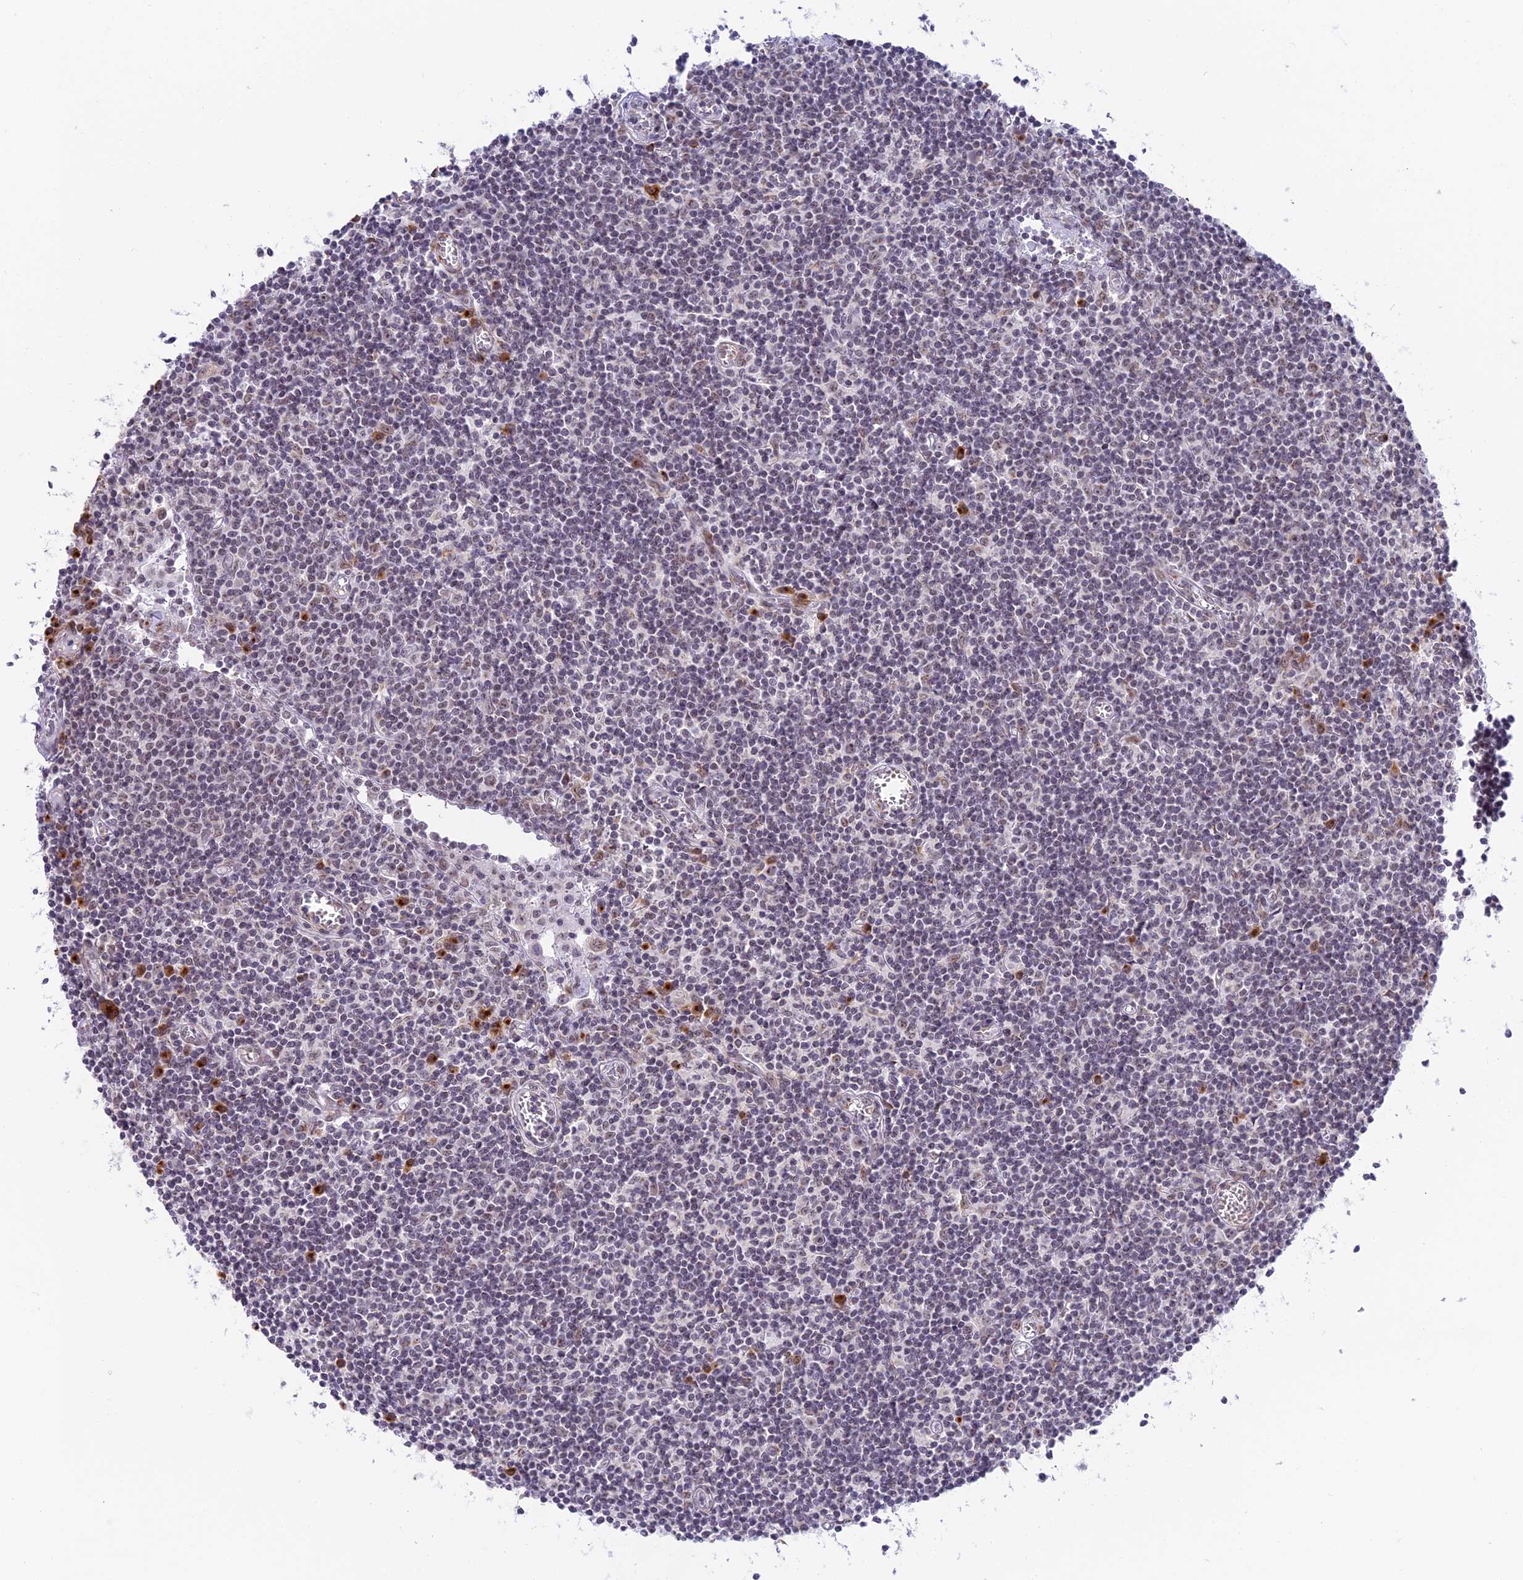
{"staining": {"intensity": "strong", "quantity": "<25%", "location": "nuclear"}, "tissue": "lymph node", "cell_type": "Germinal center cells", "image_type": "normal", "snomed": [{"axis": "morphology", "description": "Normal tissue, NOS"}, {"axis": "topography", "description": "Lymph node"}], "caption": "Germinal center cells exhibit medium levels of strong nuclear staining in approximately <25% of cells in unremarkable human lymph node.", "gene": "HEATR5B", "patient": {"sex": "female", "age": 55}}